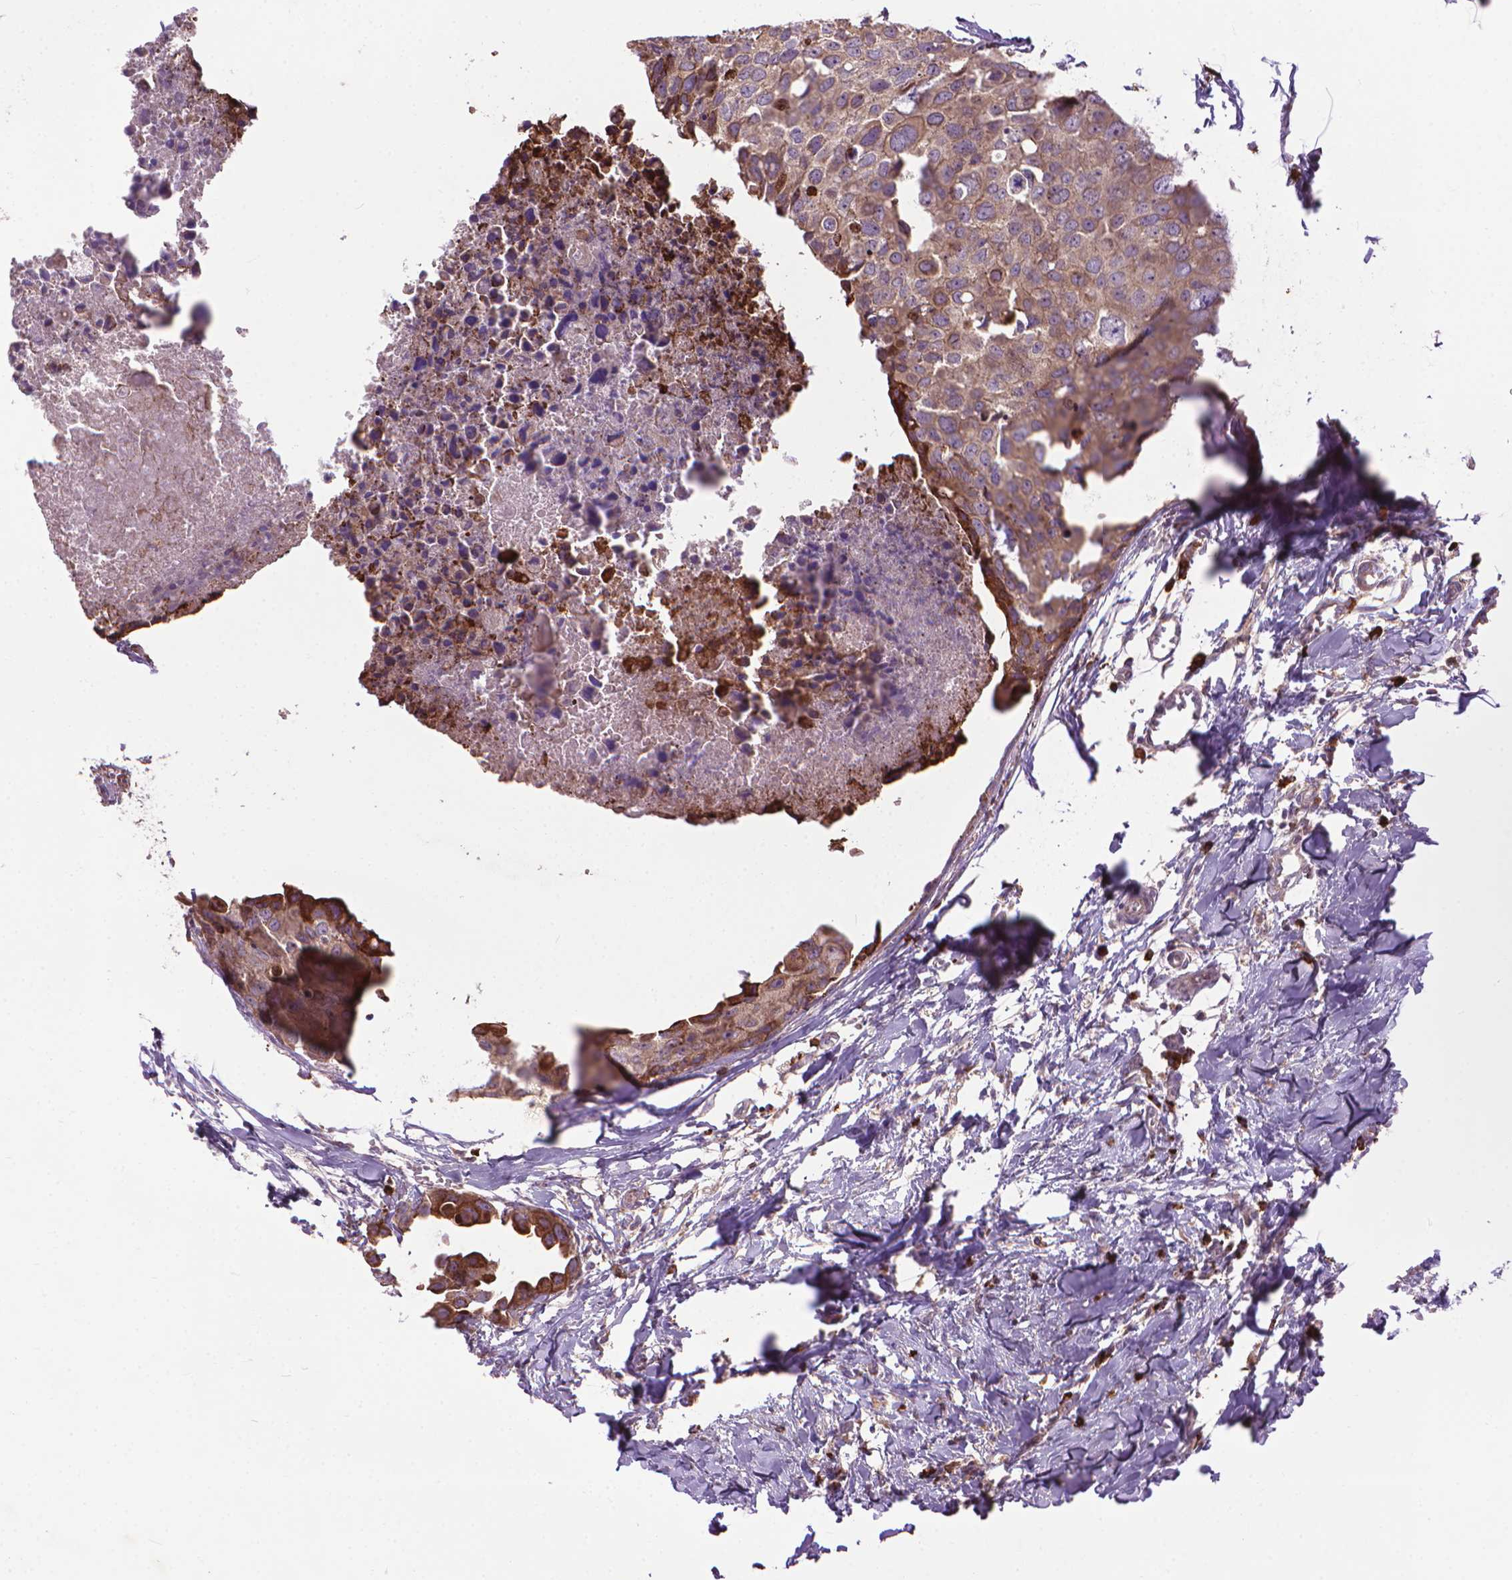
{"staining": {"intensity": "moderate", "quantity": ">75%", "location": "cytoplasmic/membranous"}, "tissue": "breast cancer", "cell_type": "Tumor cells", "image_type": "cancer", "snomed": [{"axis": "morphology", "description": "Duct carcinoma"}, {"axis": "topography", "description": "Breast"}], "caption": "This is an image of immunohistochemistry (IHC) staining of breast cancer (intraductal carcinoma), which shows moderate positivity in the cytoplasmic/membranous of tumor cells.", "gene": "MYH14", "patient": {"sex": "female", "age": 38}}